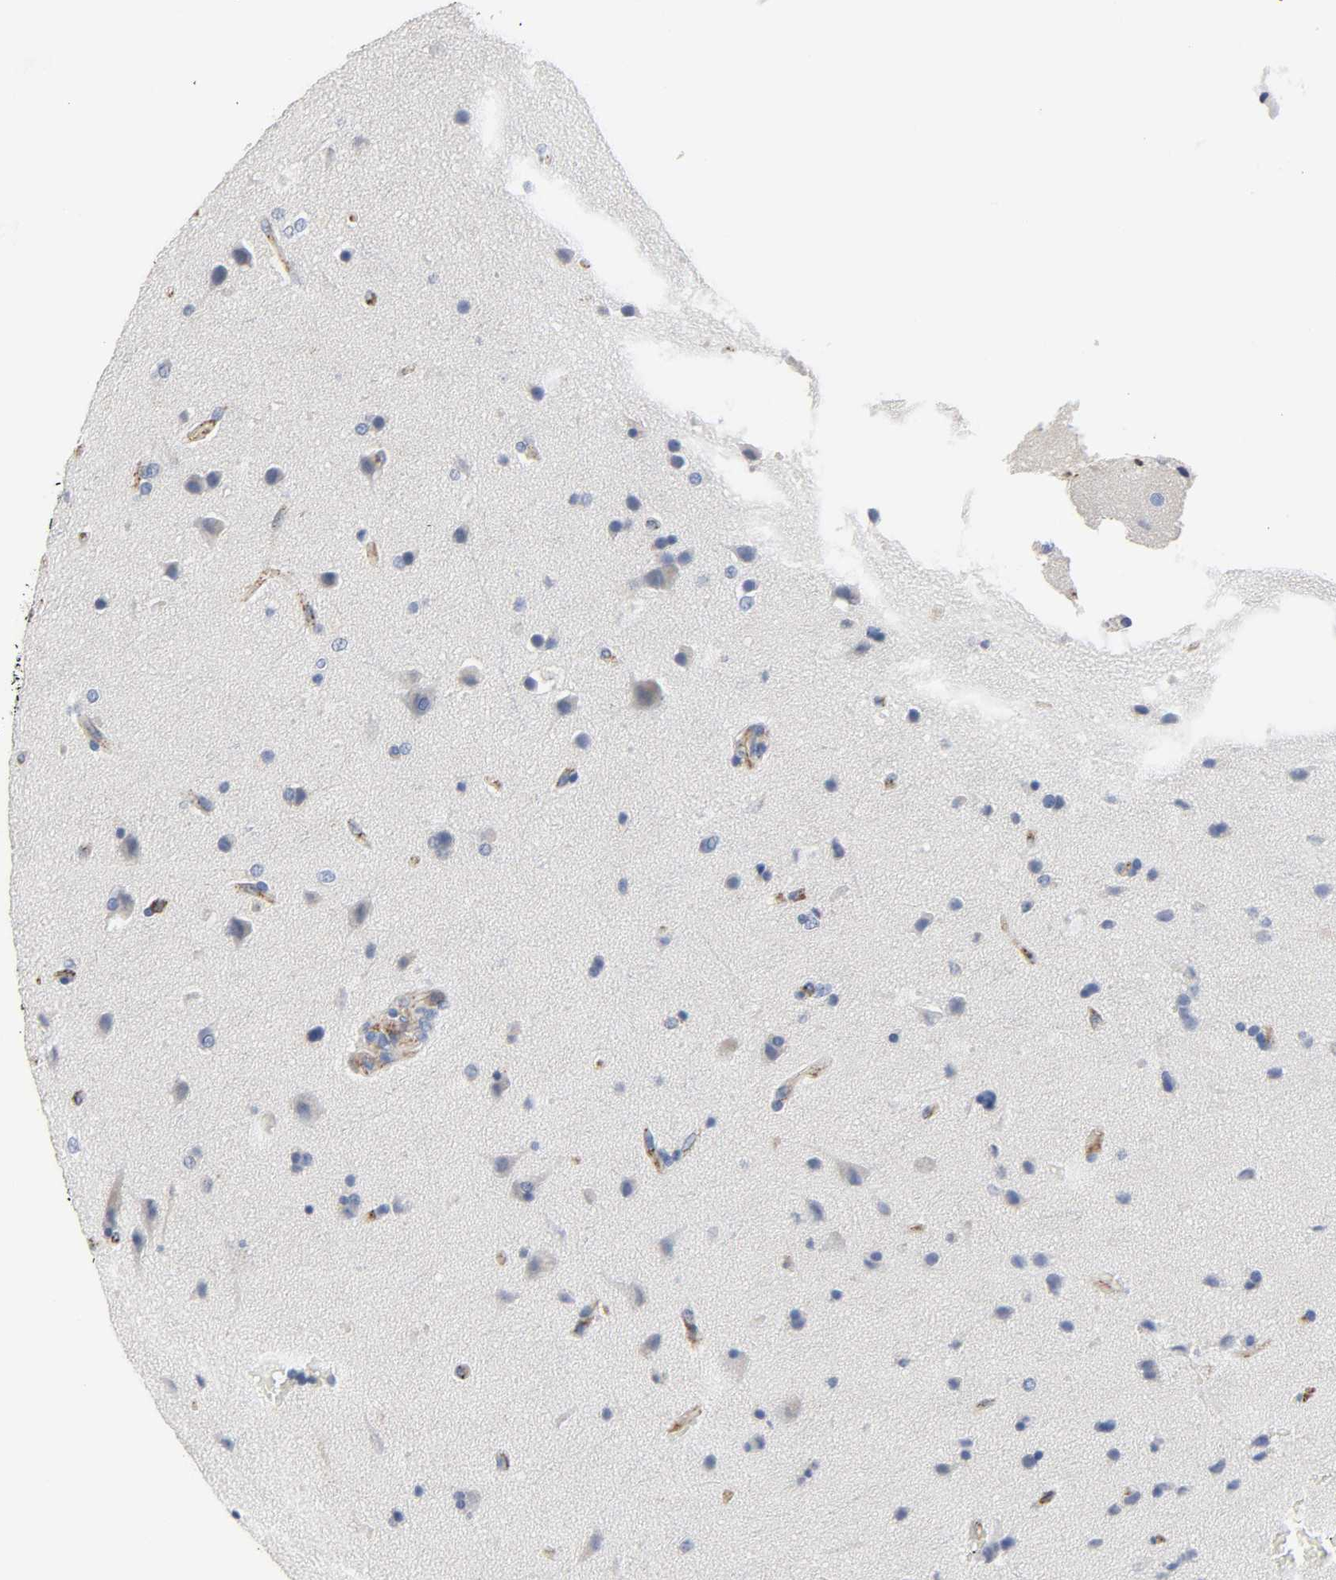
{"staining": {"intensity": "negative", "quantity": "none", "location": "none"}, "tissue": "glioma", "cell_type": "Tumor cells", "image_type": "cancer", "snomed": [{"axis": "morphology", "description": "Glioma, malignant, Low grade"}, {"axis": "topography", "description": "Cerebral cortex"}], "caption": "The histopathology image demonstrates no staining of tumor cells in malignant low-grade glioma.", "gene": "PECAM1", "patient": {"sex": "female", "age": 47}}